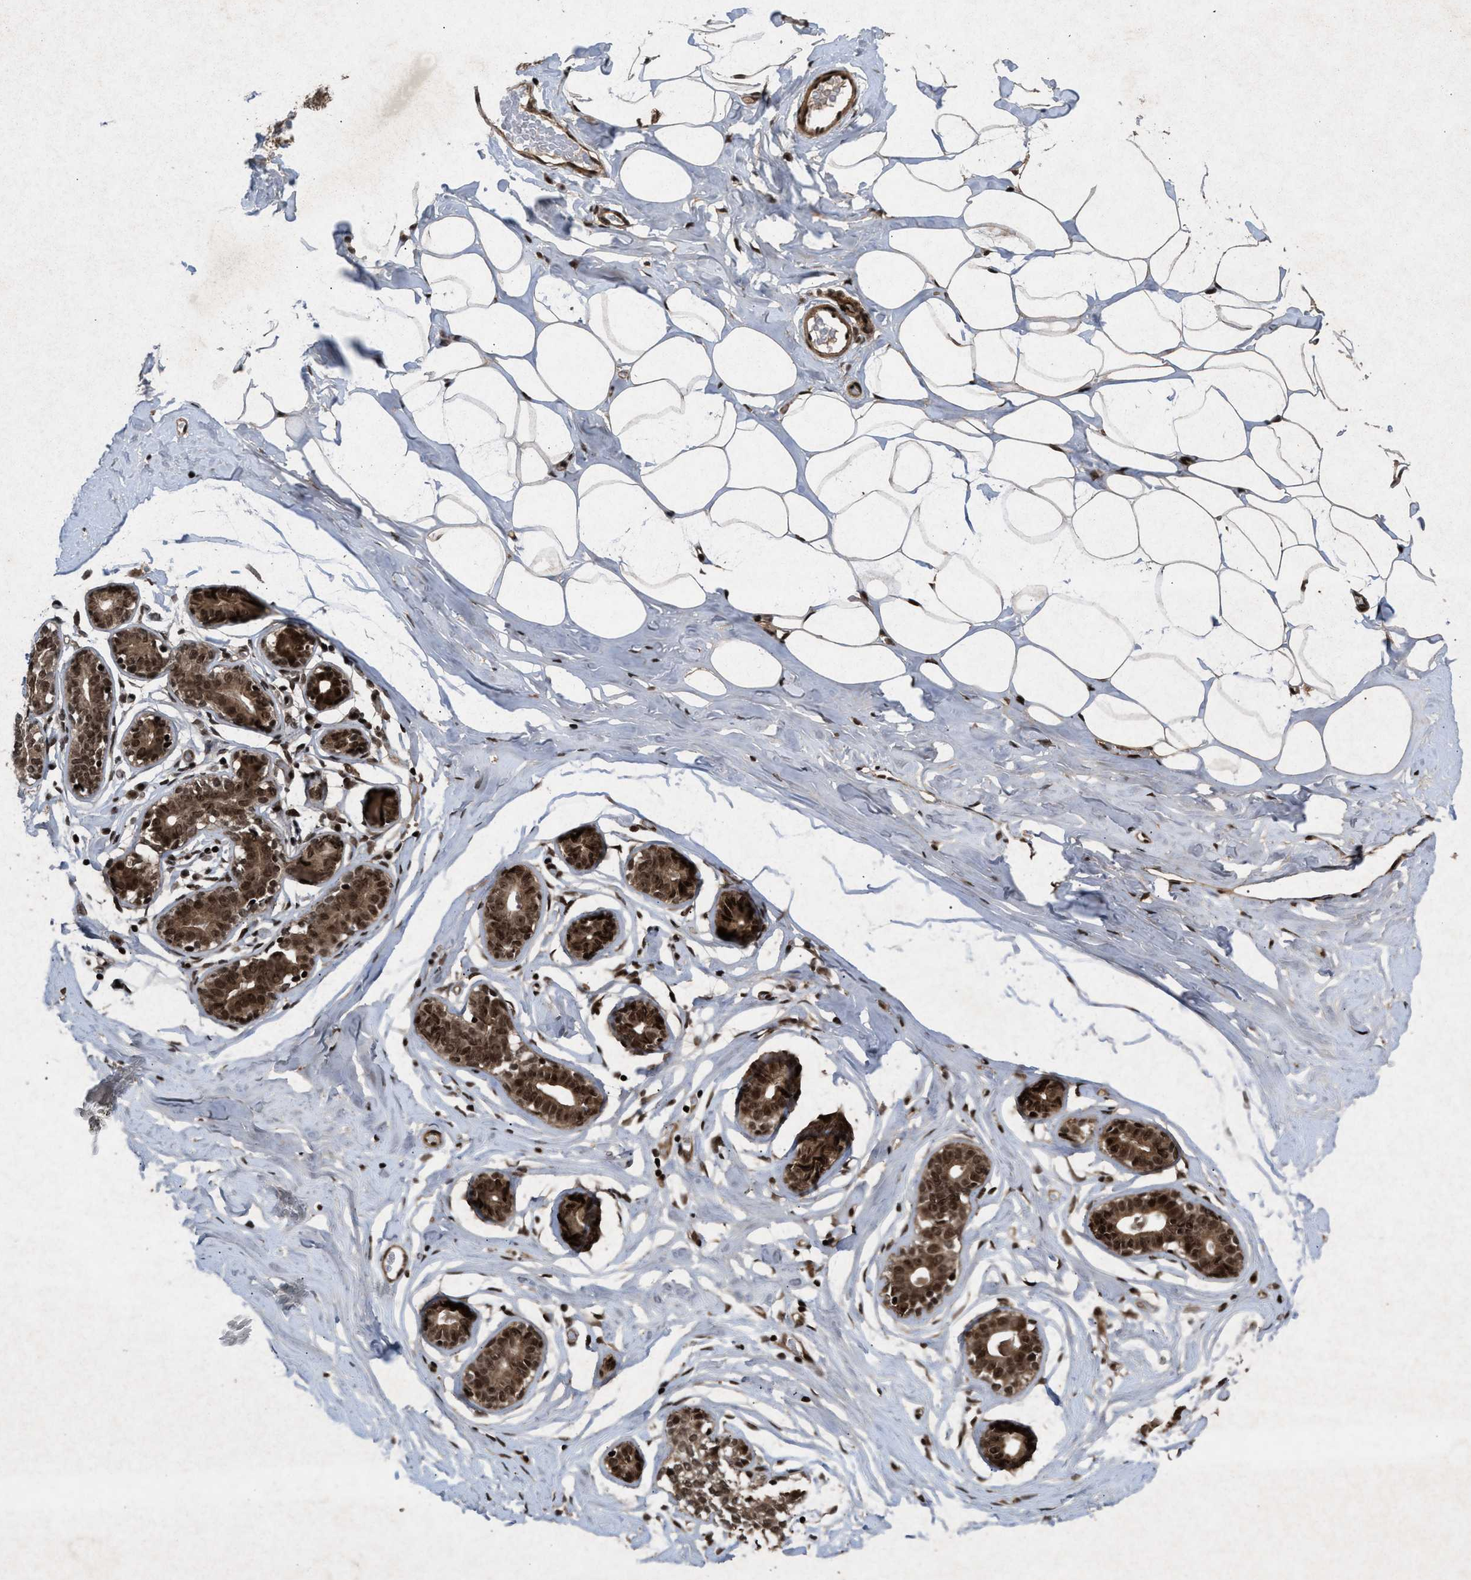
{"staining": {"intensity": "strong", "quantity": ">75%", "location": "nuclear"}, "tissue": "adipose tissue", "cell_type": "Adipocytes", "image_type": "normal", "snomed": [{"axis": "morphology", "description": "Normal tissue, NOS"}, {"axis": "morphology", "description": "Fibrosis, NOS"}, {"axis": "topography", "description": "Breast"}, {"axis": "topography", "description": "Adipose tissue"}], "caption": "IHC (DAB (3,3'-diaminobenzidine)) staining of unremarkable adipose tissue demonstrates strong nuclear protein positivity in approximately >75% of adipocytes. (Stains: DAB (3,3'-diaminobenzidine) in brown, nuclei in blue, Microscopy: brightfield microscopy at high magnification).", "gene": "WIZ", "patient": {"sex": "female", "age": 39}}